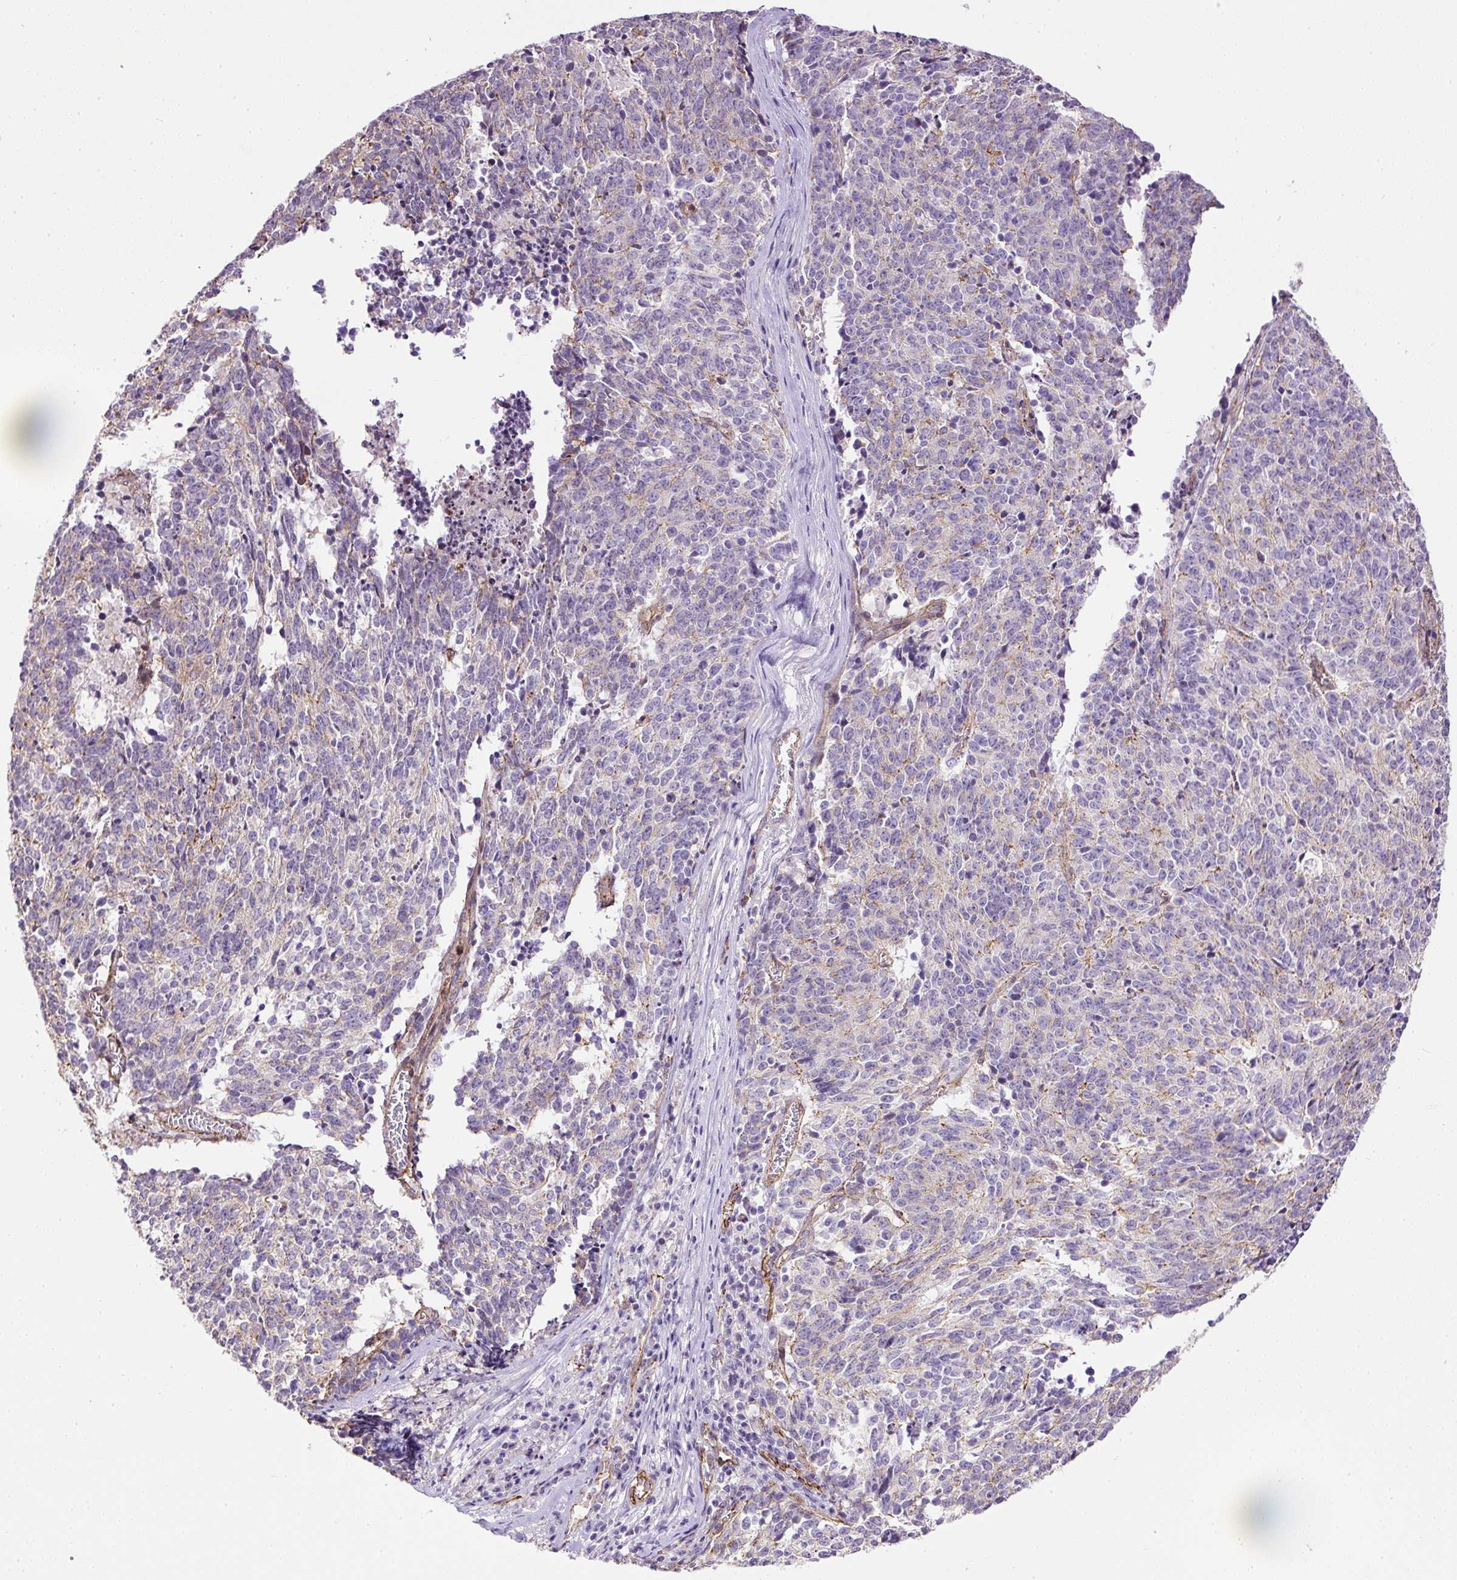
{"staining": {"intensity": "negative", "quantity": "none", "location": "none"}, "tissue": "cervical cancer", "cell_type": "Tumor cells", "image_type": "cancer", "snomed": [{"axis": "morphology", "description": "Squamous cell carcinoma, NOS"}, {"axis": "topography", "description": "Cervix"}], "caption": "The photomicrograph shows no staining of tumor cells in cervical cancer (squamous cell carcinoma).", "gene": "MAGEB16", "patient": {"sex": "female", "age": 29}}